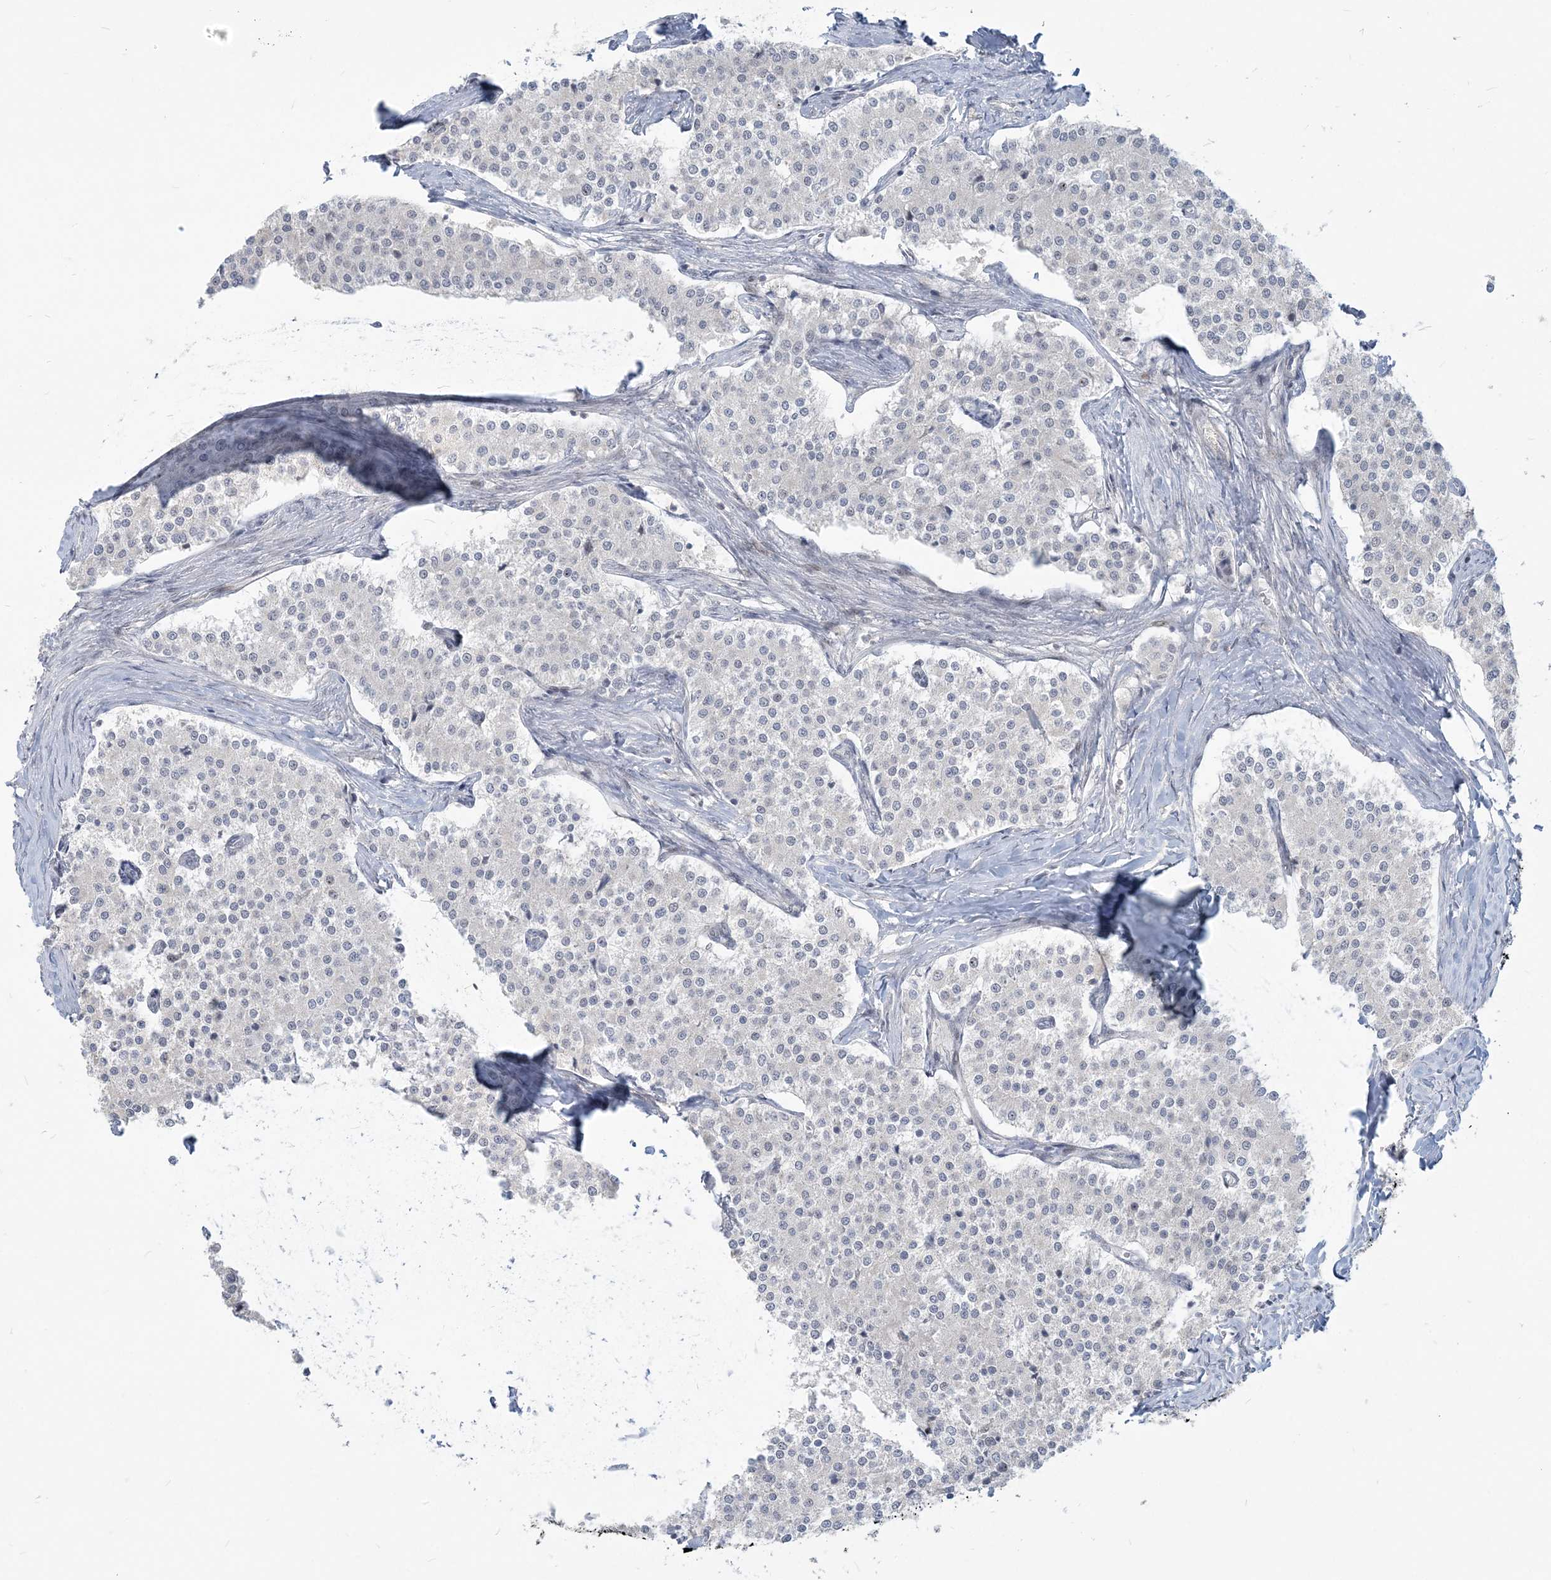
{"staining": {"intensity": "negative", "quantity": "none", "location": "none"}, "tissue": "carcinoid", "cell_type": "Tumor cells", "image_type": "cancer", "snomed": [{"axis": "morphology", "description": "Carcinoid, malignant, NOS"}, {"axis": "topography", "description": "Colon"}], "caption": "IHC photomicrograph of human carcinoid (malignant) stained for a protein (brown), which reveals no staining in tumor cells. (DAB IHC, high magnification).", "gene": "SDAD1", "patient": {"sex": "female", "age": 52}}